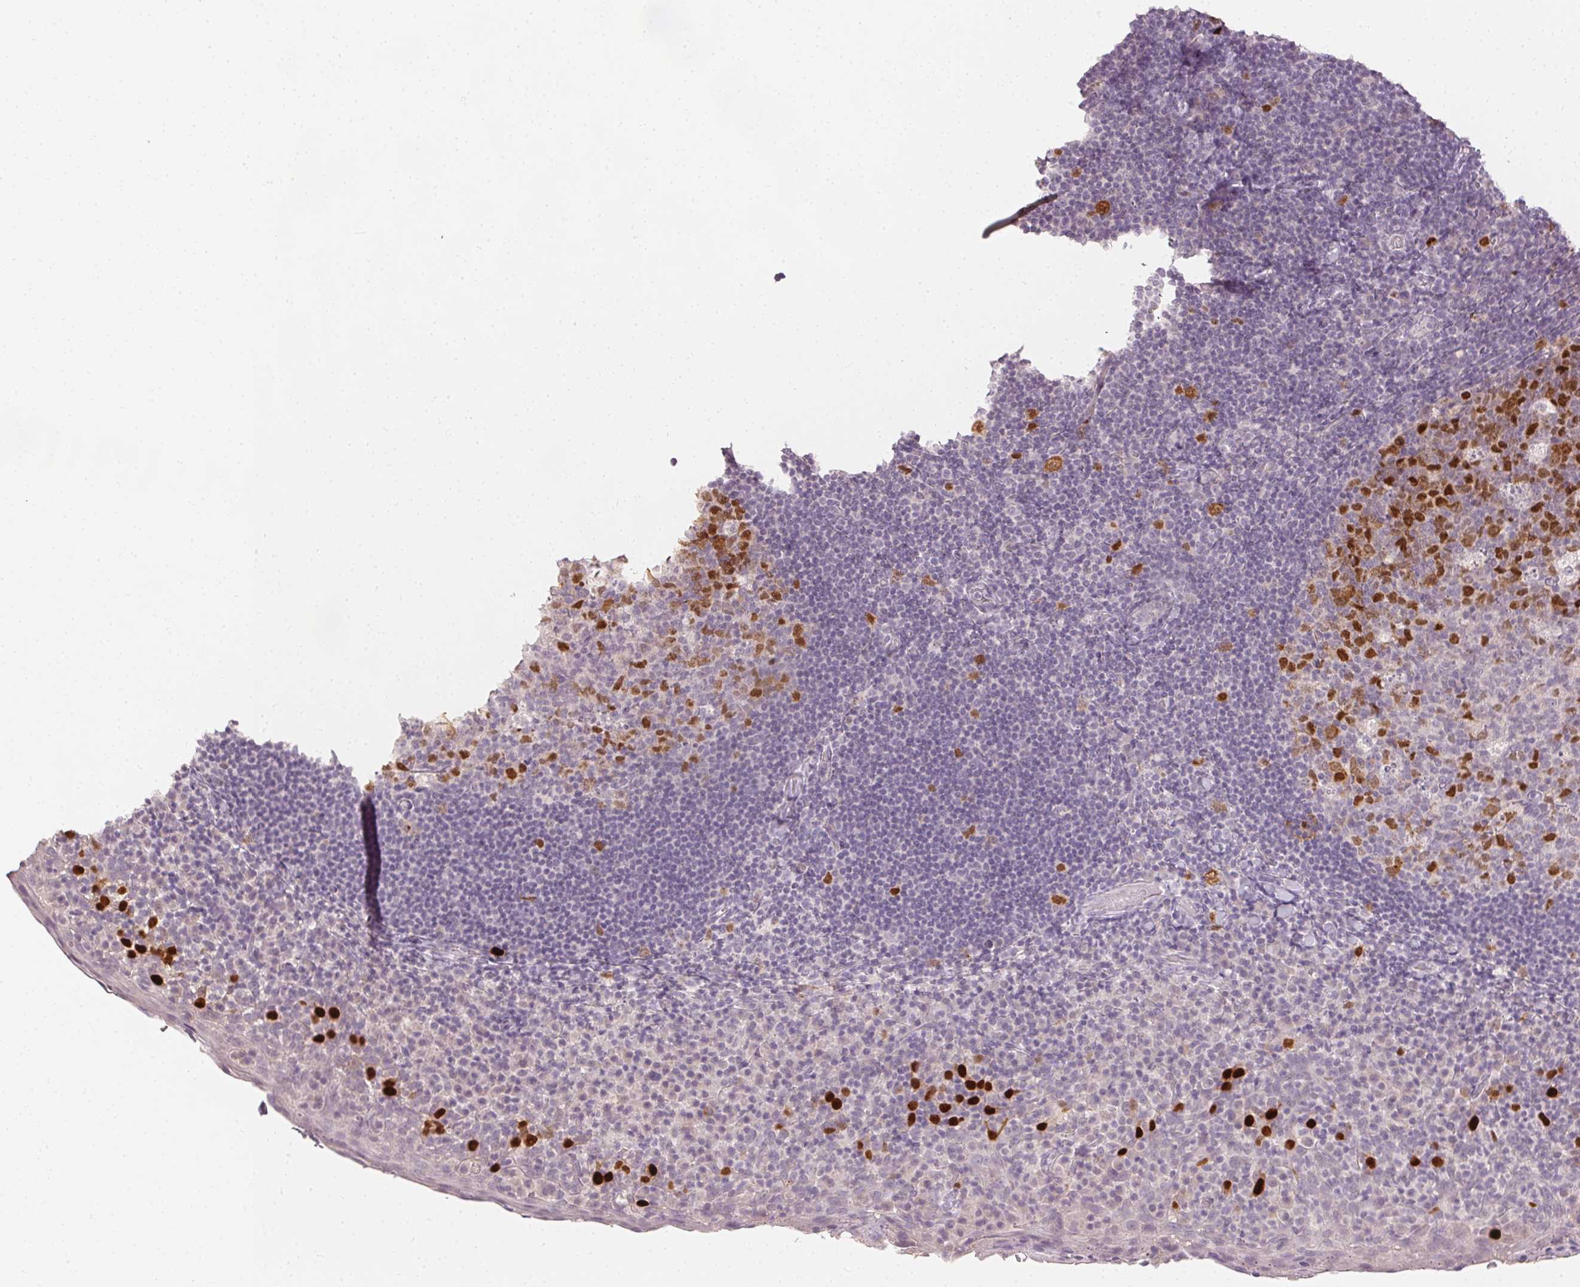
{"staining": {"intensity": "moderate", "quantity": "25%-75%", "location": "nuclear"}, "tissue": "tonsil", "cell_type": "Germinal center cells", "image_type": "normal", "snomed": [{"axis": "morphology", "description": "Normal tissue, NOS"}, {"axis": "topography", "description": "Tonsil"}], "caption": "Germinal center cells show medium levels of moderate nuclear staining in about 25%-75% of cells in normal tonsil.", "gene": "ANLN", "patient": {"sex": "male", "age": 17}}